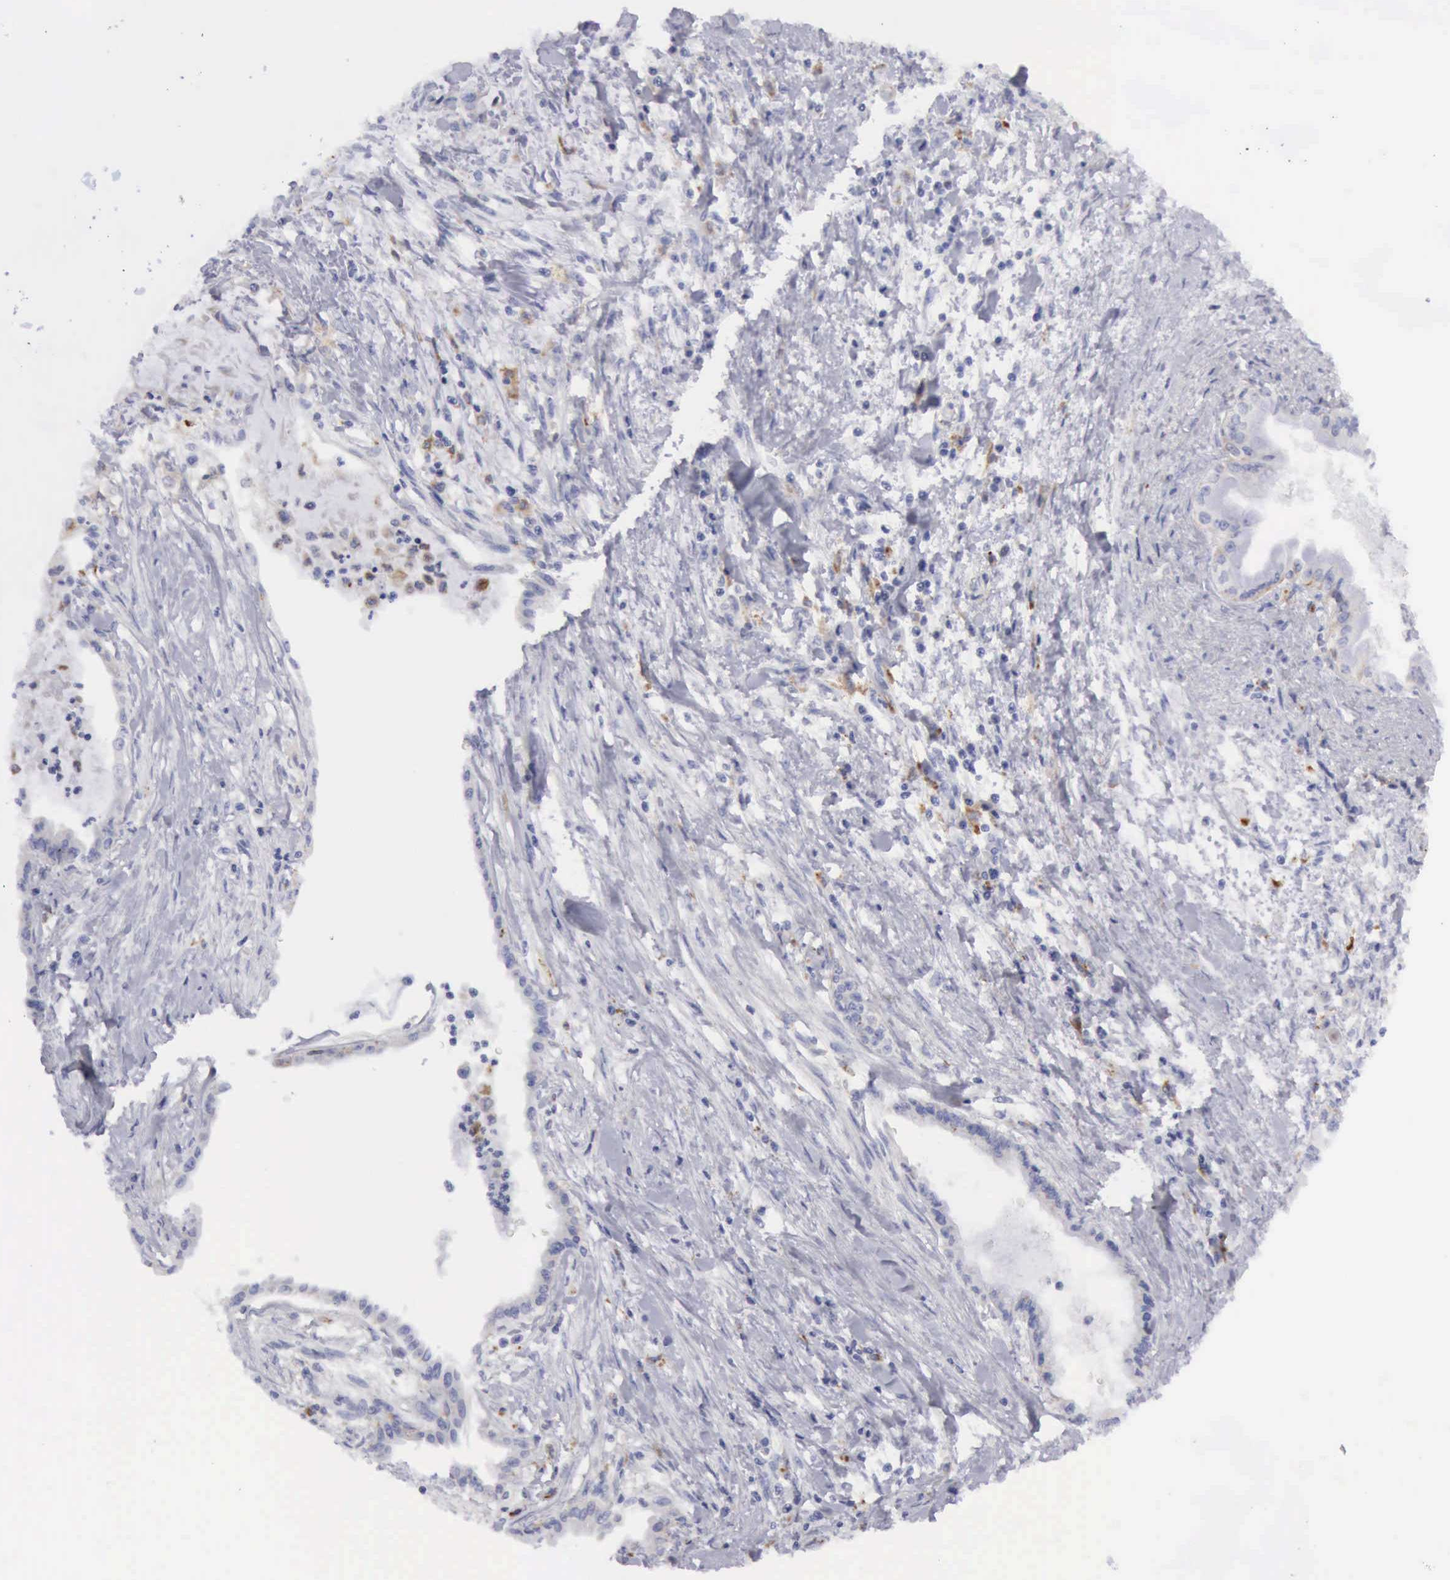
{"staining": {"intensity": "negative", "quantity": "none", "location": "none"}, "tissue": "pancreatic cancer", "cell_type": "Tumor cells", "image_type": "cancer", "snomed": [{"axis": "morphology", "description": "Adenocarcinoma, NOS"}, {"axis": "topography", "description": "Pancreas"}], "caption": "Tumor cells are negative for brown protein staining in pancreatic cancer (adenocarcinoma). The staining was performed using DAB to visualize the protein expression in brown, while the nuclei were stained in blue with hematoxylin (Magnification: 20x).", "gene": "CTSS", "patient": {"sex": "female", "age": 64}}